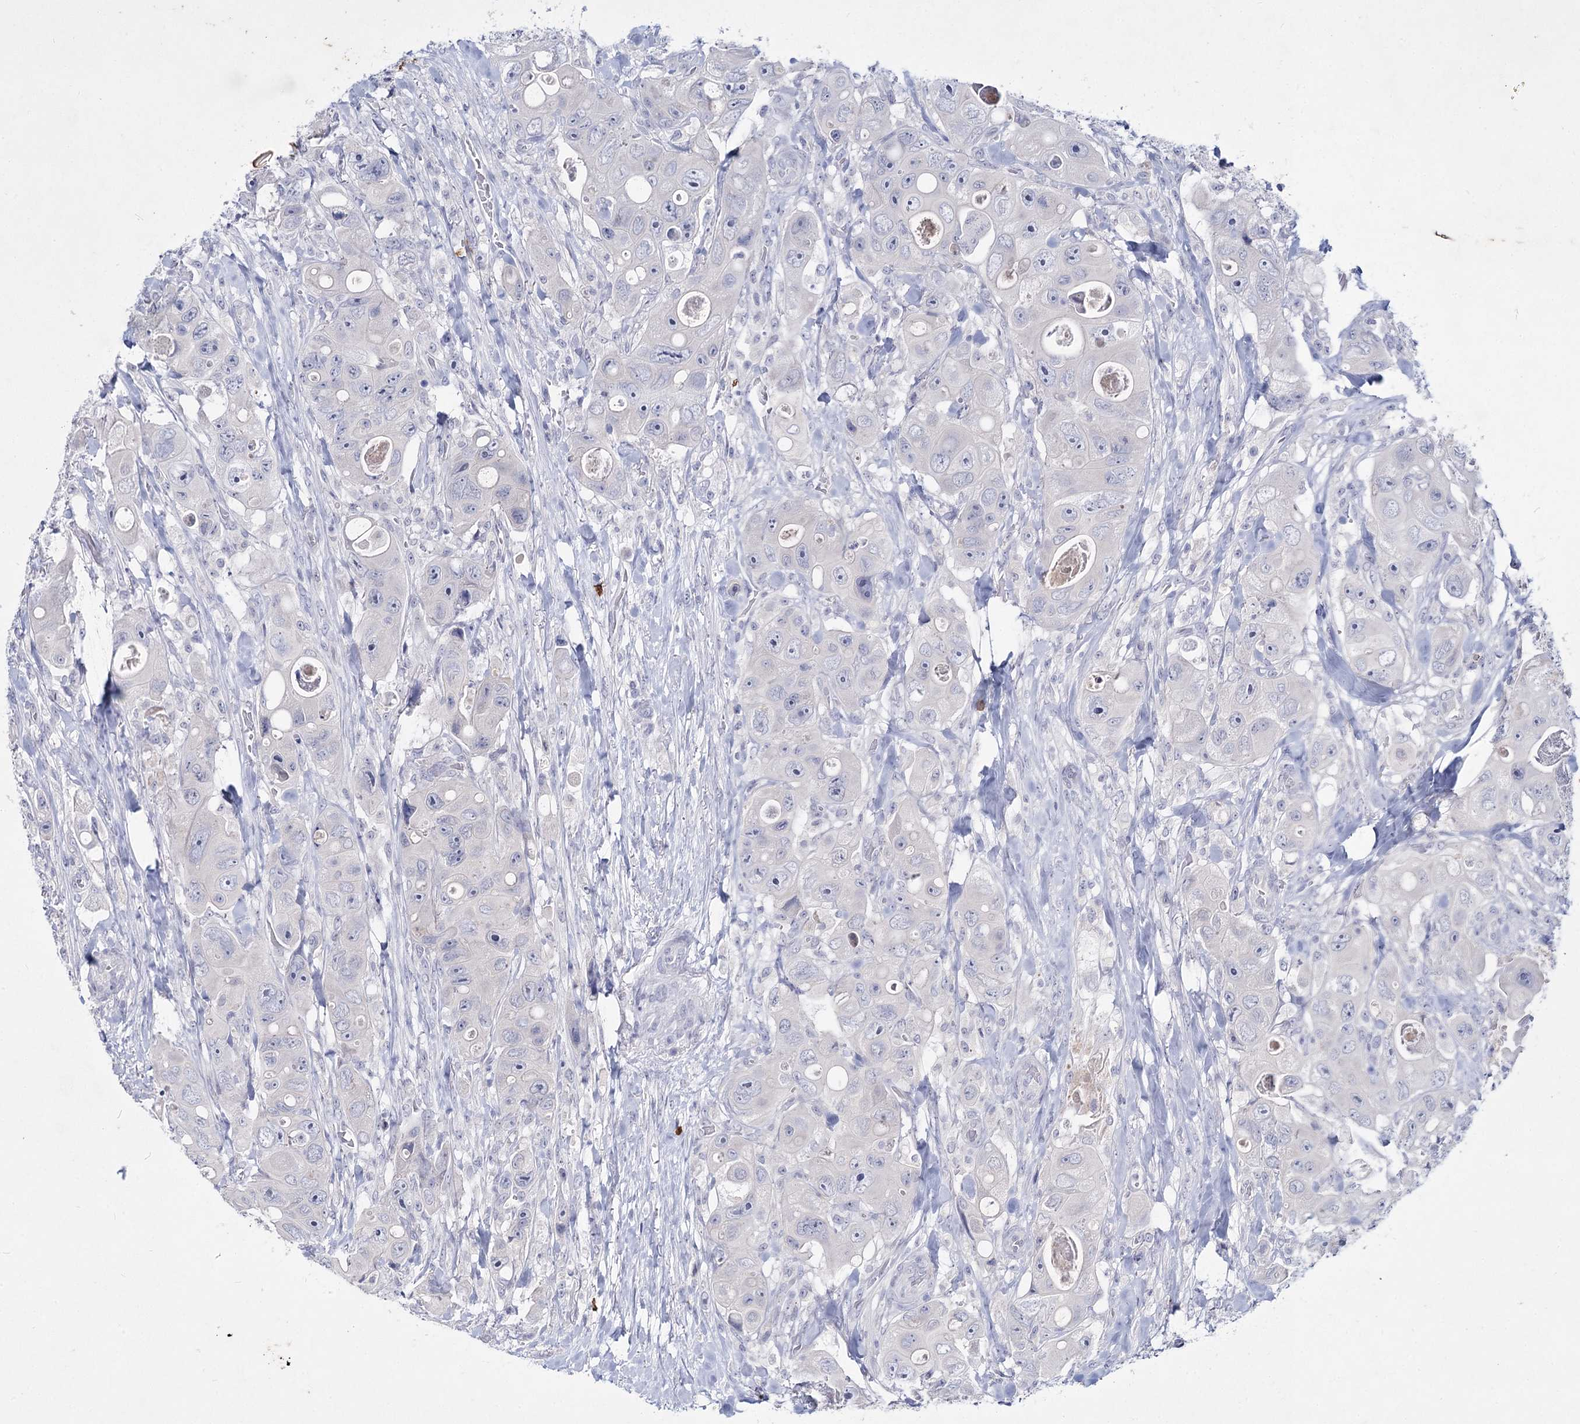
{"staining": {"intensity": "negative", "quantity": "none", "location": "none"}, "tissue": "colorectal cancer", "cell_type": "Tumor cells", "image_type": "cancer", "snomed": [{"axis": "morphology", "description": "Adenocarcinoma, NOS"}, {"axis": "topography", "description": "Colon"}], "caption": "Immunohistochemistry image of neoplastic tissue: human colorectal cancer (adenocarcinoma) stained with DAB (3,3'-diaminobenzidine) exhibits no significant protein staining in tumor cells.", "gene": "CCDC73", "patient": {"sex": "female", "age": 46}}